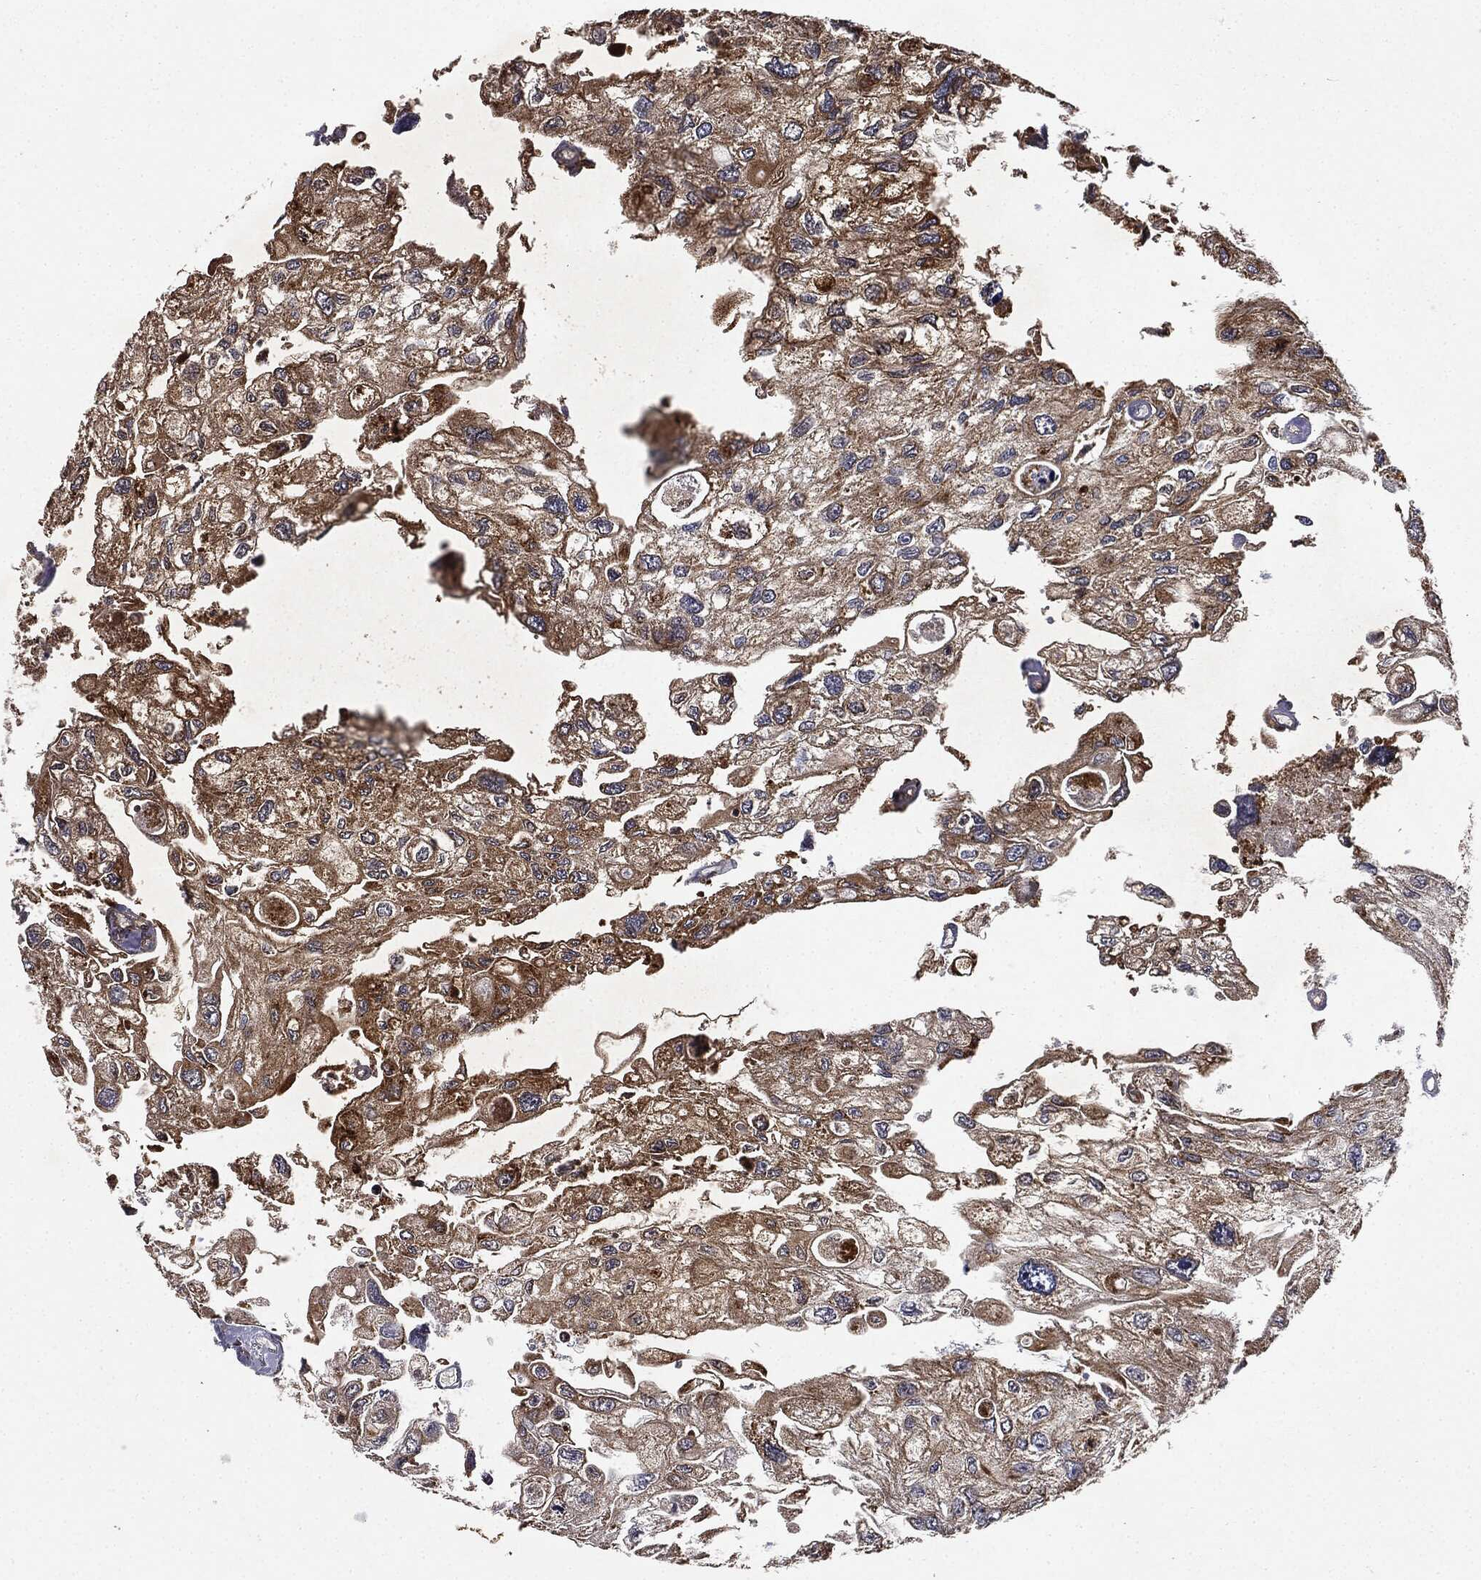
{"staining": {"intensity": "strong", "quantity": "25%-75%", "location": "cytoplasmic/membranous"}, "tissue": "urothelial cancer", "cell_type": "Tumor cells", "image_type": "cancer", "snomed": [{"axis": "morphology", "description": "Urothelial carcinoma, High grade"}, {"axis": "topography", "description": "Urinary bladder"}], "caption": "Urothelial cancer stained with DAB (3,3'-diaminobenzidine) immunohistochemistry (IHC) demonstrates high levels of strong cytoplasmic/membranous positivity in about 25%-75% of tumor cells. Ihc stains the protein of interest in brown and the nuclei are stained blue.", "gene": "MIER2", "patient": {"sex": "male", "age": 59}}